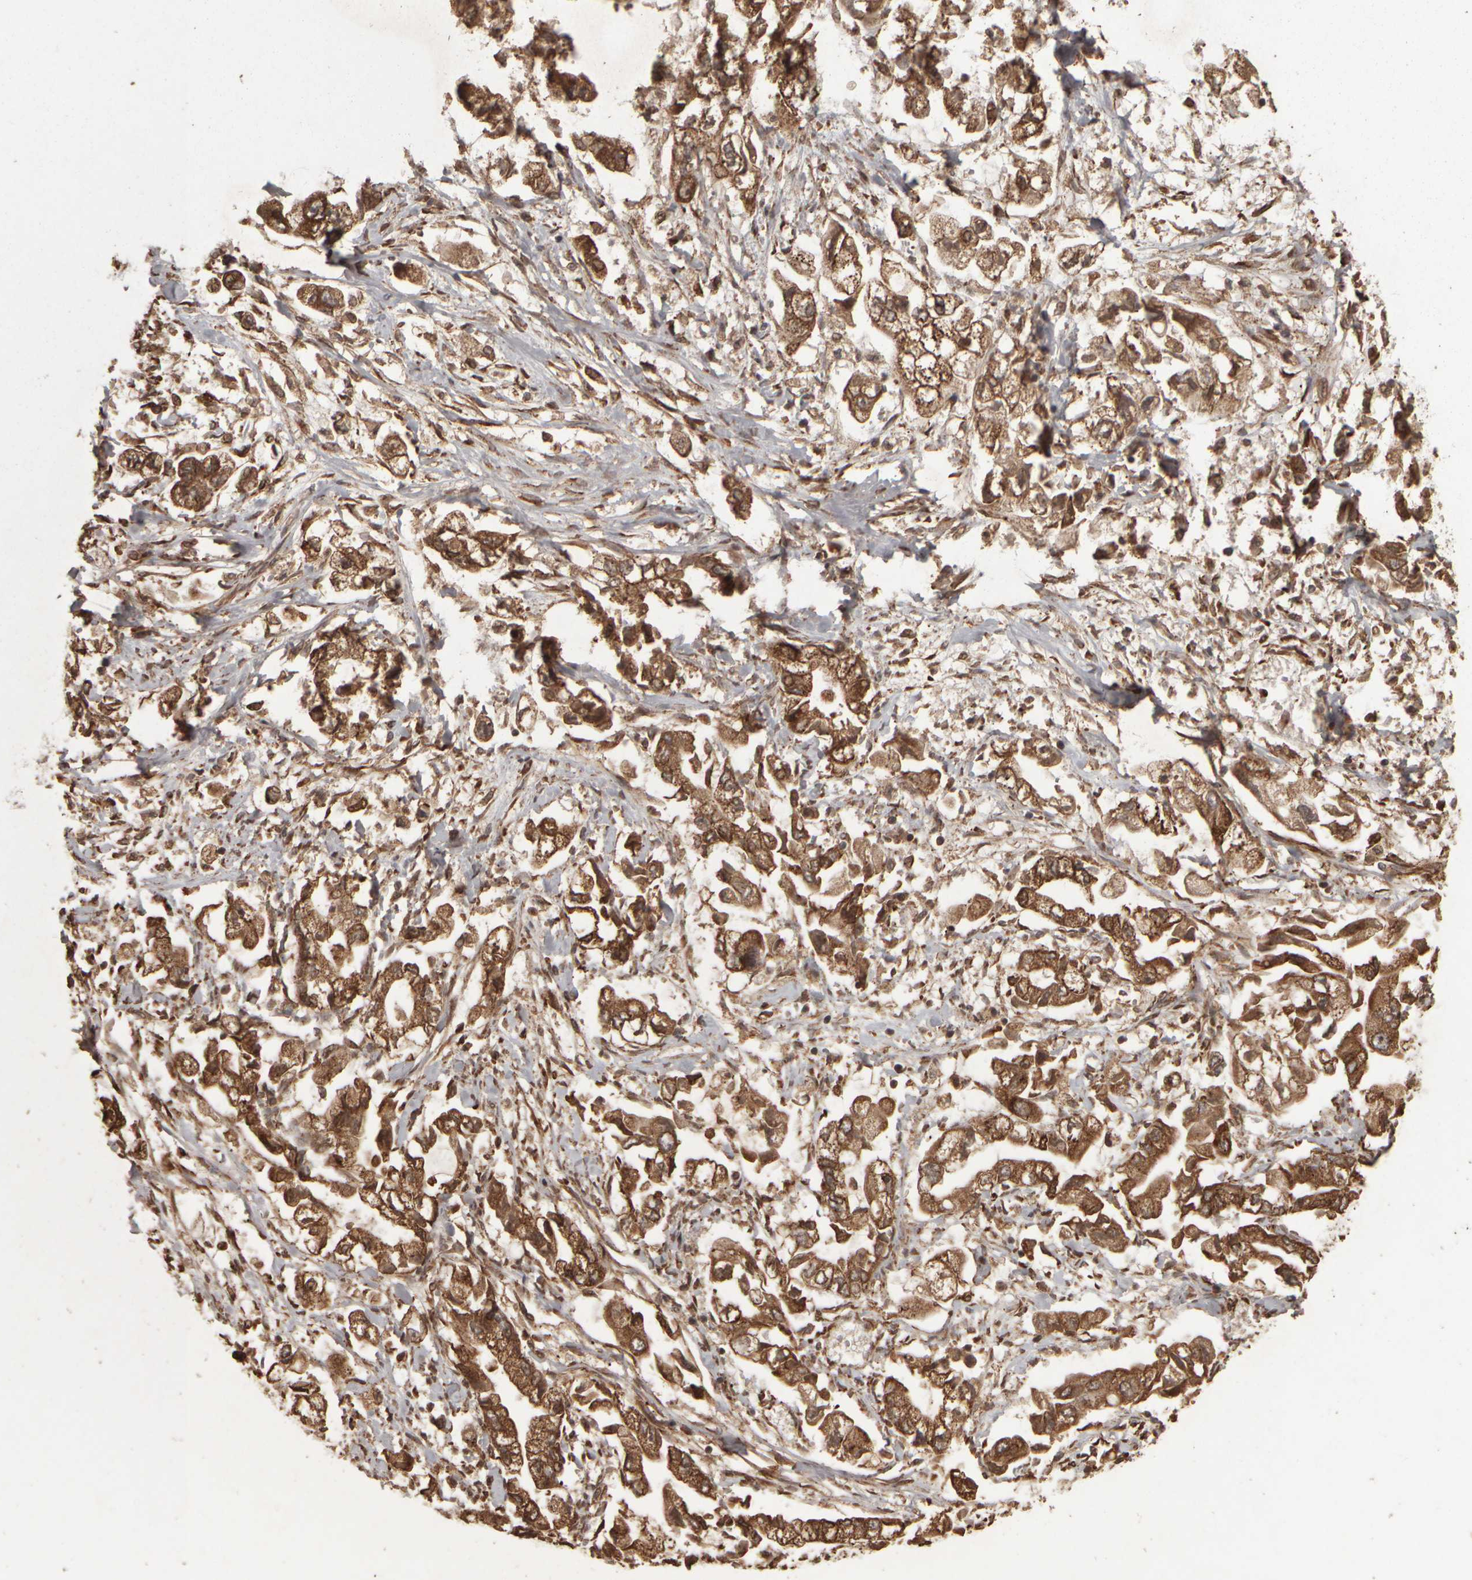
{"staining": {"intensity": "moderate", "quantity": ">75%", "location": "cytoplasmic/membranous"}, "tissue": "stomach cancer", "cell_type": "Tumor cells", "image_type": "cancer", "snomed": [{"axis": "morphology", "description": "Normal tissue, NOS"}, {"axis": "morphology", "description": "Adenocarcinoma, NOS"}, {"axis": "topography", "description": "Stomach"}], "caption": "Adenocarcinoma (stomach) tissue exhibits moderate cytoplasmic/membranous staining in about >75% of tumor cells", "gene": "AGBL3", "patient": {"sex": "male", "age": 62}}